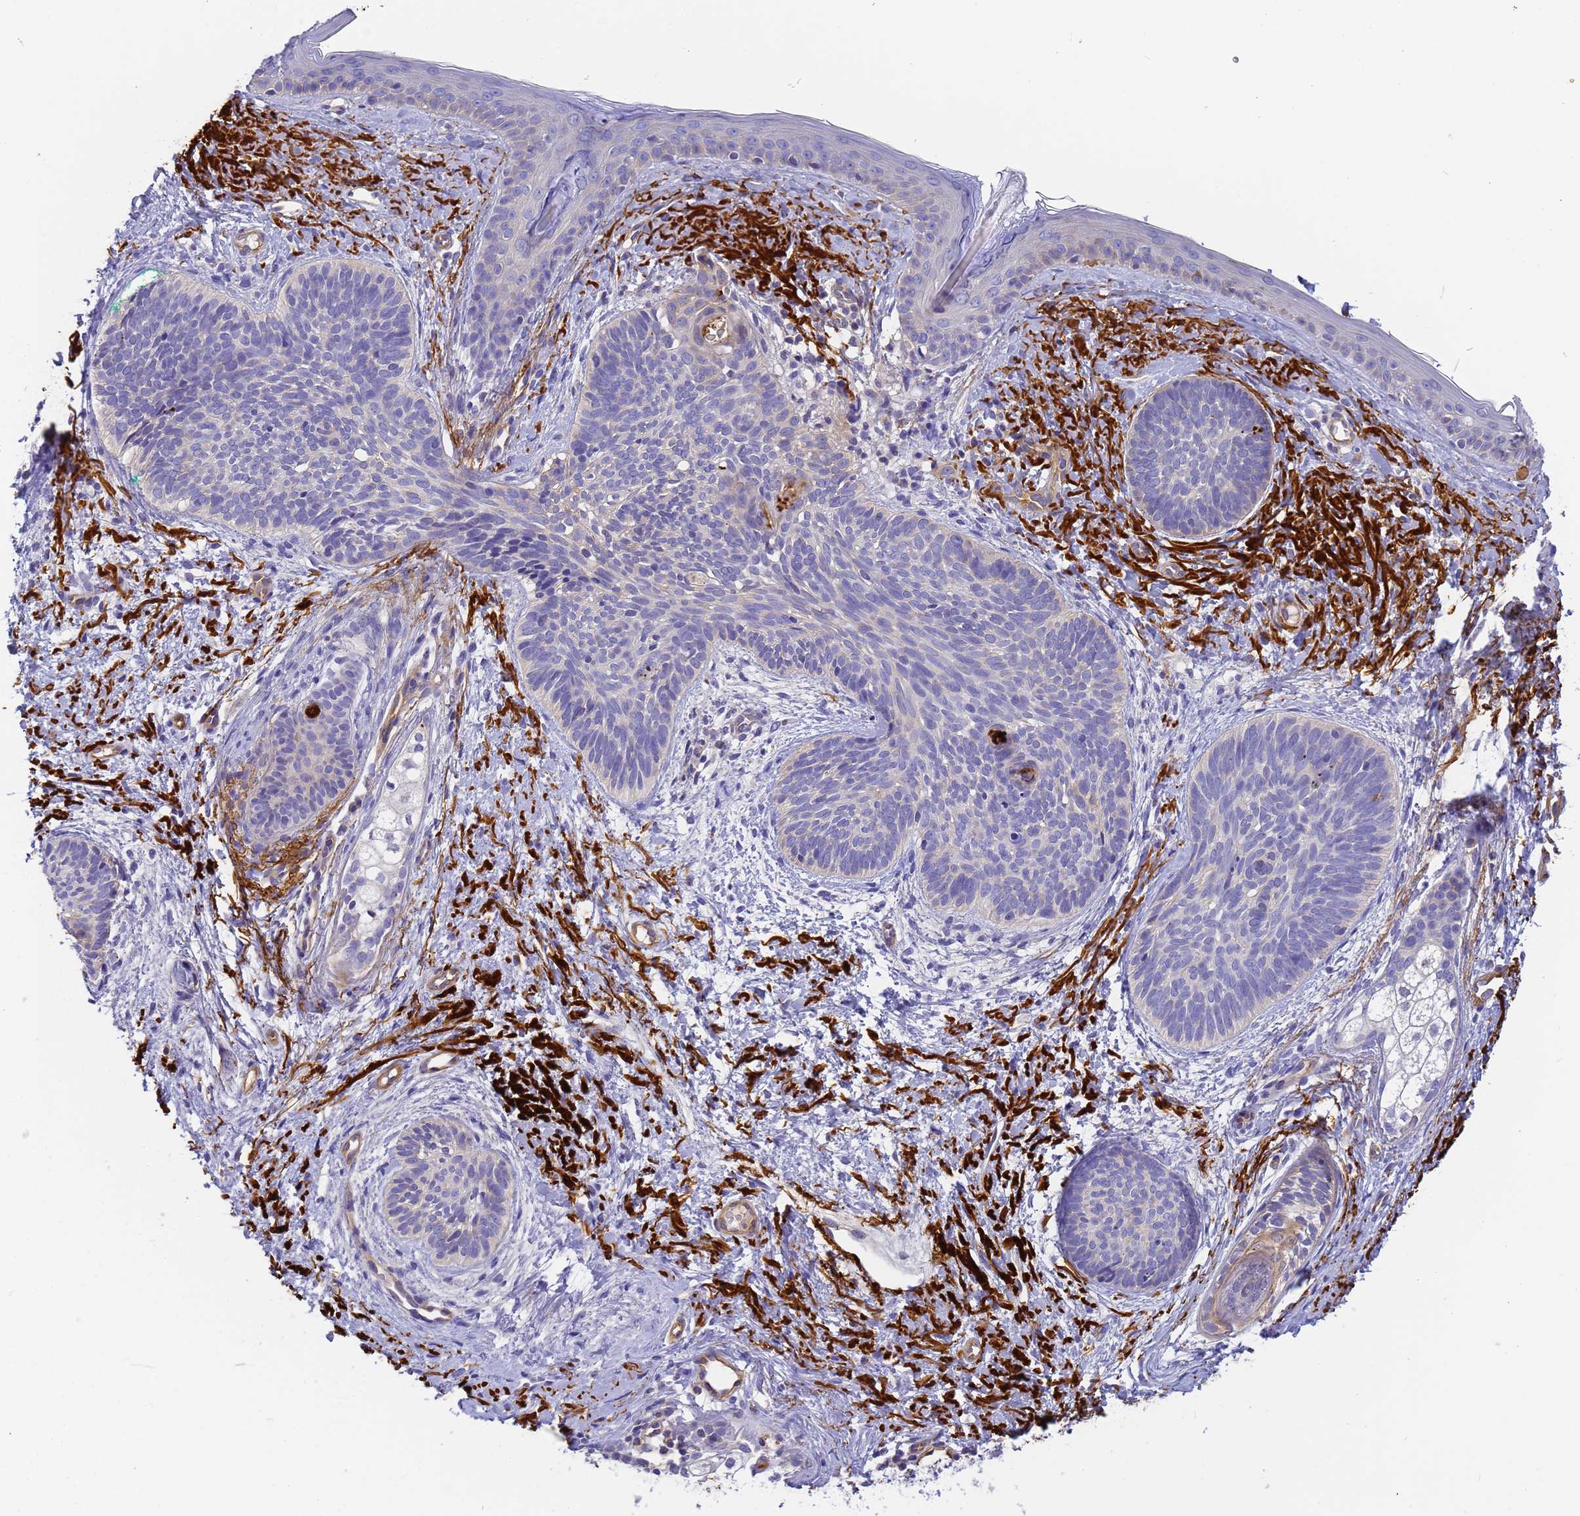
{"staining": {"intensity": "negative", "quantity": "none", "location": "none"}, "tissue": "skin cancer", "cell_type": "Tumor cells", "image_type": "cancer", "snomed": [{"axis": "morphology", "description": "Basal cell carcinoma"}, {"axis": "topography", "description": "Skin"}], "caption": "Photomicrograph shows no protein staining in tumor cells of skin cancer (basal cell carcinoma) tissue.", "gene": "MYL12A", "patient": {"sex": "female", "age": 81}}